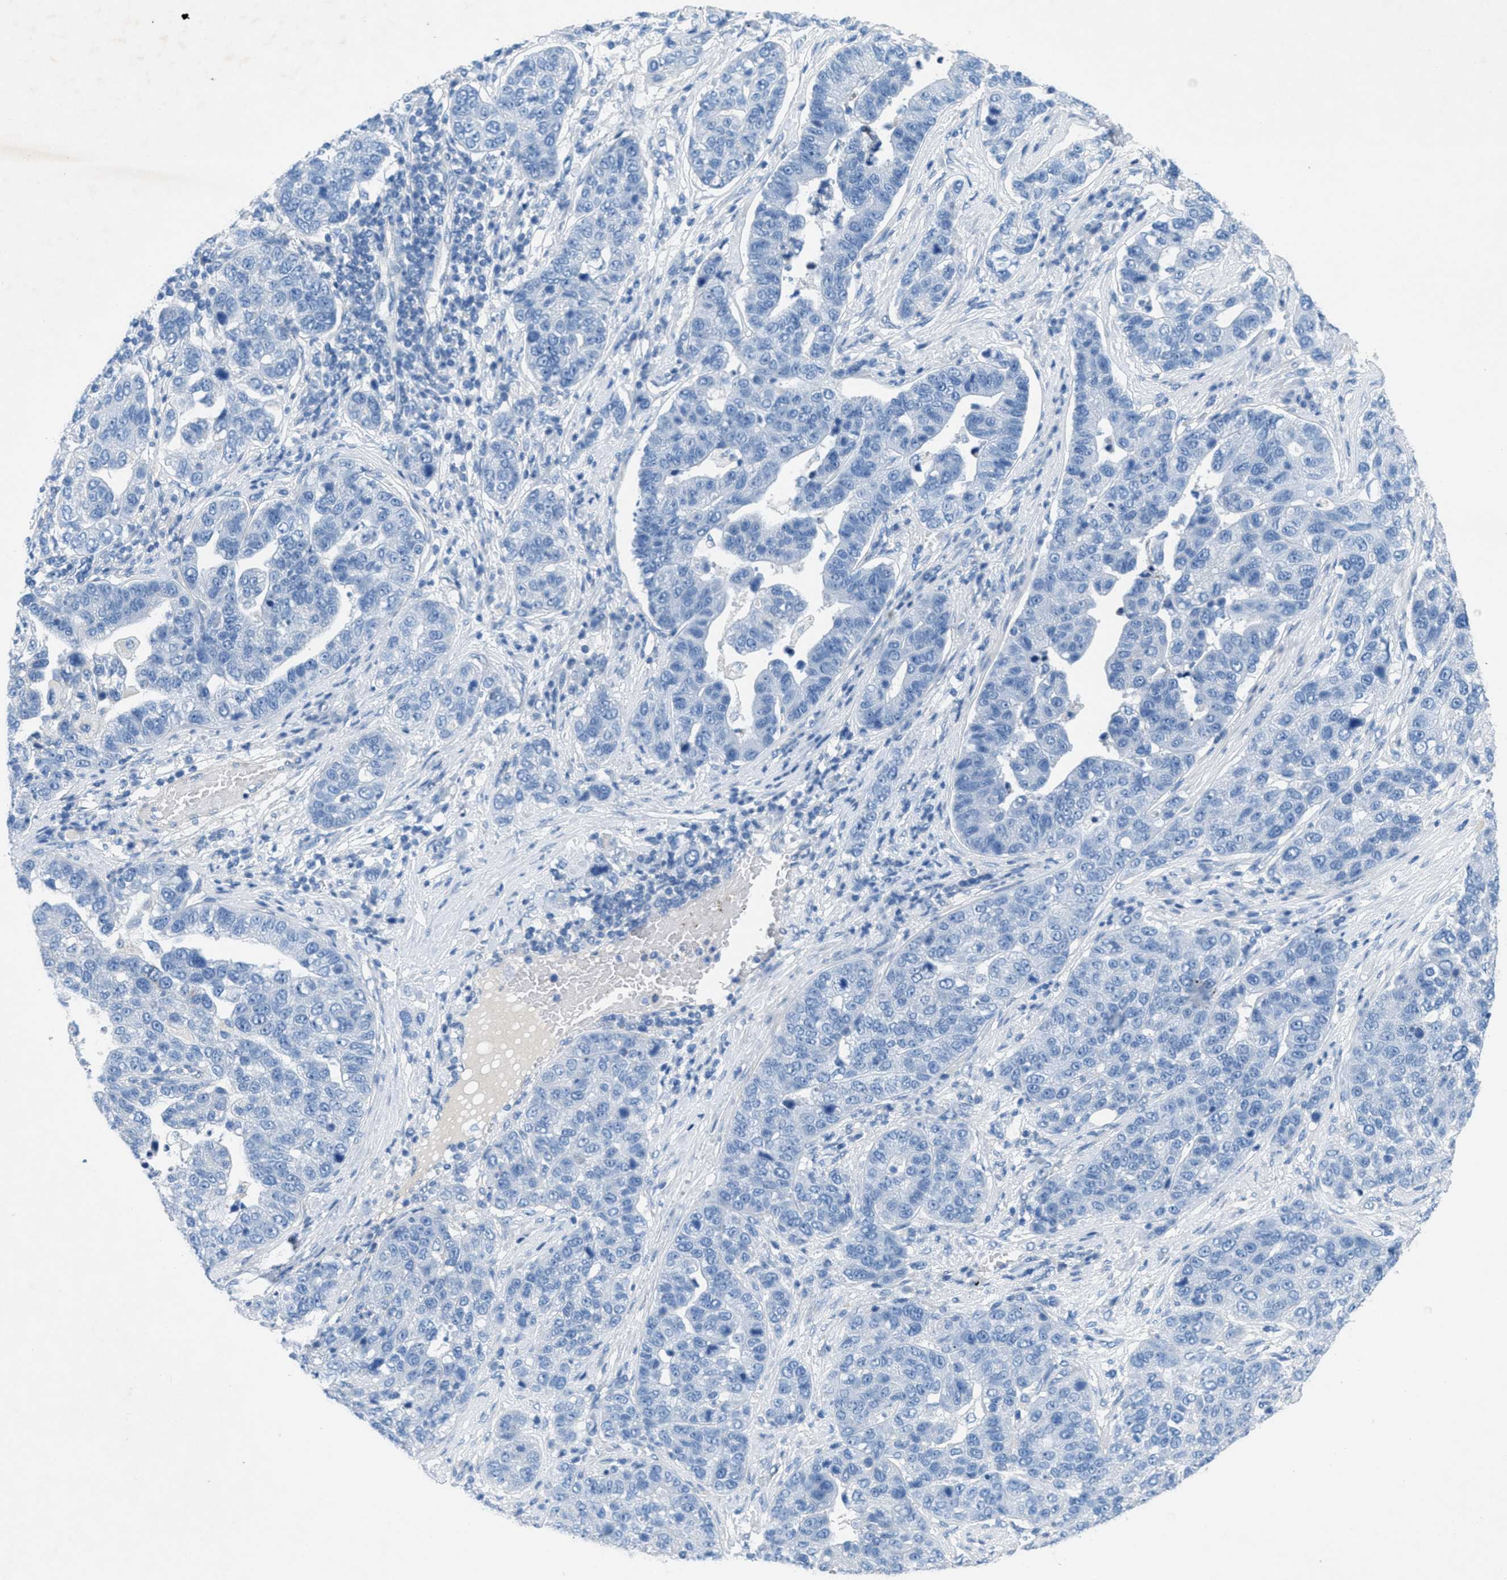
{"staining": {"intensity": "negative", "quantity": "none", "location": "none"}, "tissue": "pancreatic cancer", "cell_type": "Tumor cells", "image_type": "cancer", "snomed": [{"axis": "morphology", "description": "Adenocarcinoma, NOS"}, {"axis": "topography", "description": "Pancreas"}], "caption": "This photomicrograph is of adenocarcinoma (pancreatic) stained with IHC to label a protein in brown with the nuclei are counter-stained blue. There is no staining in tumor cells. The staining was performed using DAB to visualize the protein expression in brown, while the nuclei were stained in blue with hematoxylin (Magnification: 20x).", "gene": "GALNT17", "patient": {"sex": "female", "age": 61}}